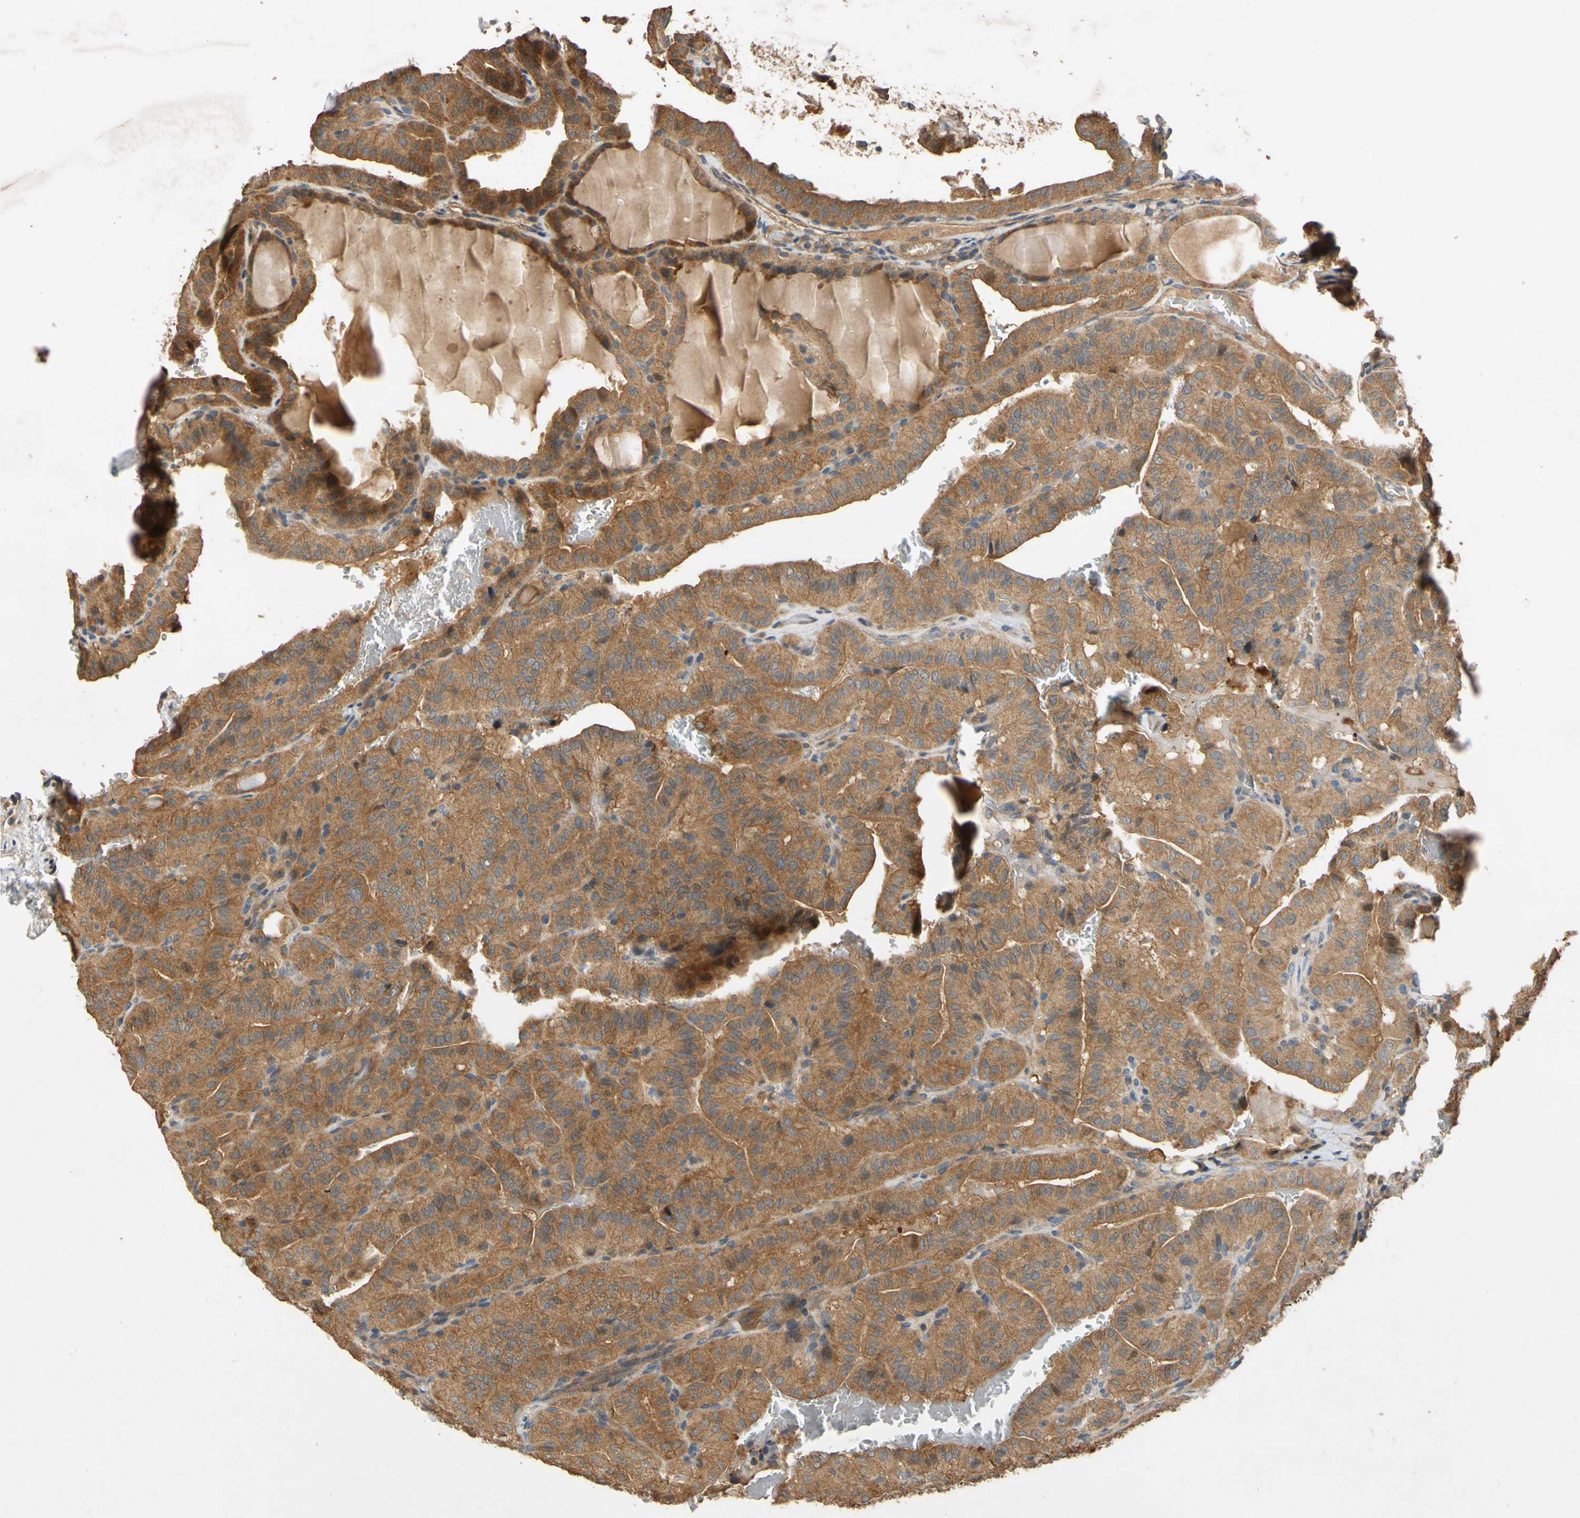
{"staining": {"intensity": "strong", "quantity": ">75%", "location": "cytoplasmic/membranous"}, "tissue": "thyroid cancer", "cell_type": "Tumor cells", "image_type": "cancer", "snomed": [{"axis": "morphology", "description": "Papillary adenocarcinoma, NOS"}, {"axis": "topography", "description": "Thyroid gland"}], "caption": "High-magnification brightfield microscopy of thyroid cancer stained with DAB (3,3'-diaminobenzidine) (brown) and counterstained with hematoxylin (blue). tumor cells exhibit strong cytoplasmic/membranous staining is seen in approximately>75% of cells.", "gene": "USP46", "patient": {"sex": "male", "age": 77}}